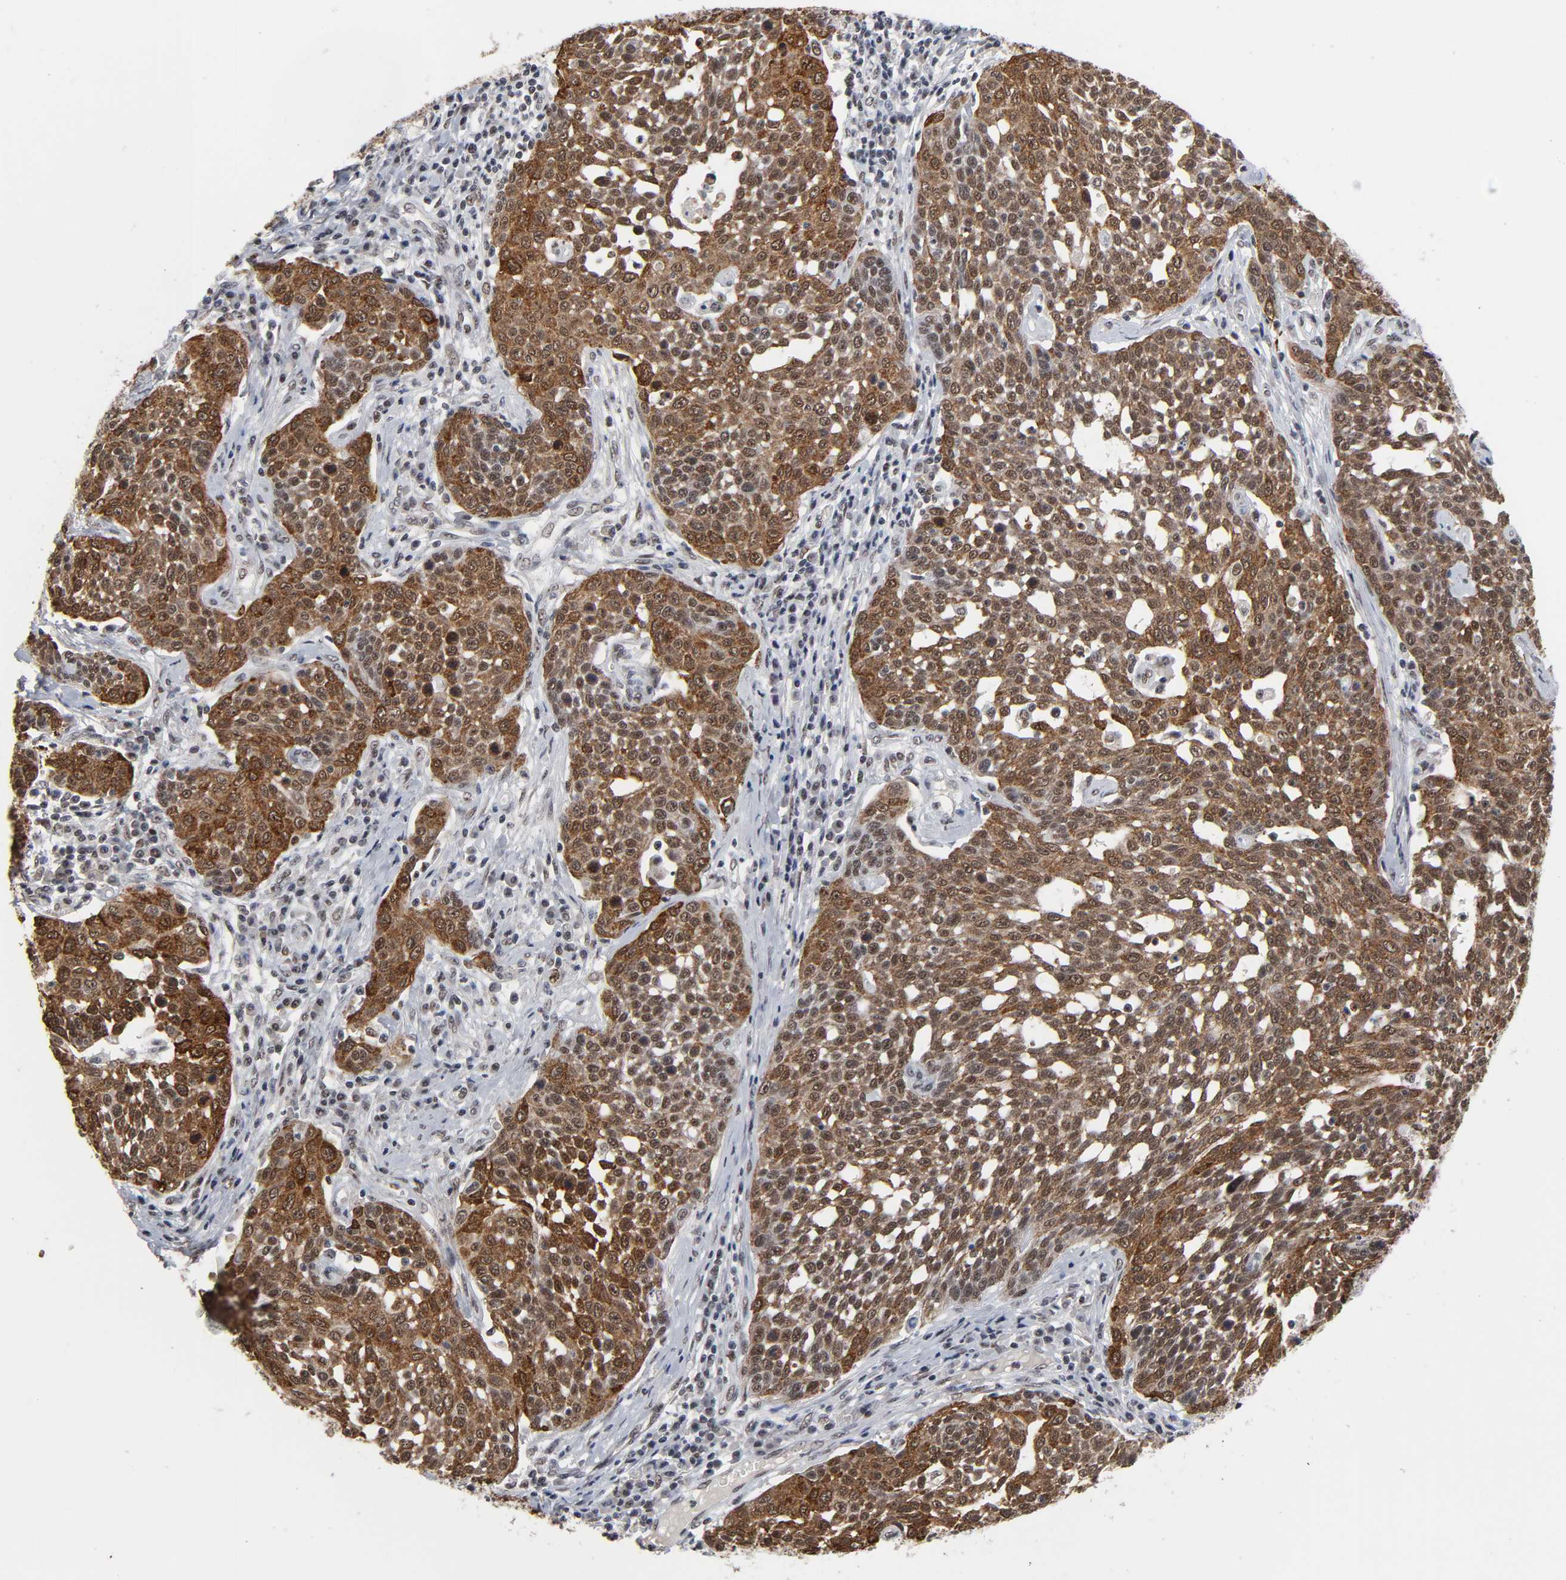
{"staining": {"intensity": "moderate", "quantity": ">75%", "location": "cytoplasmic/membranous,nuclear"}, "tissue": "cervical cancer", "cell_type": "Tumor cells", "image_type": "cancer", "snomed": [{"axis": "morphology", "description": "Squamous cell carcinoma, NOS"}, {"axis": "topography", "description": "Cervix"}], "caption": "The micrograph displays staining of cervical cancer, revealing moderate cytoplasmic/membranous and nuclear protein expression (brown color) within tumor cells.", "gene": "TRIM33", "patient": {"sex": "female", "age": 34}}